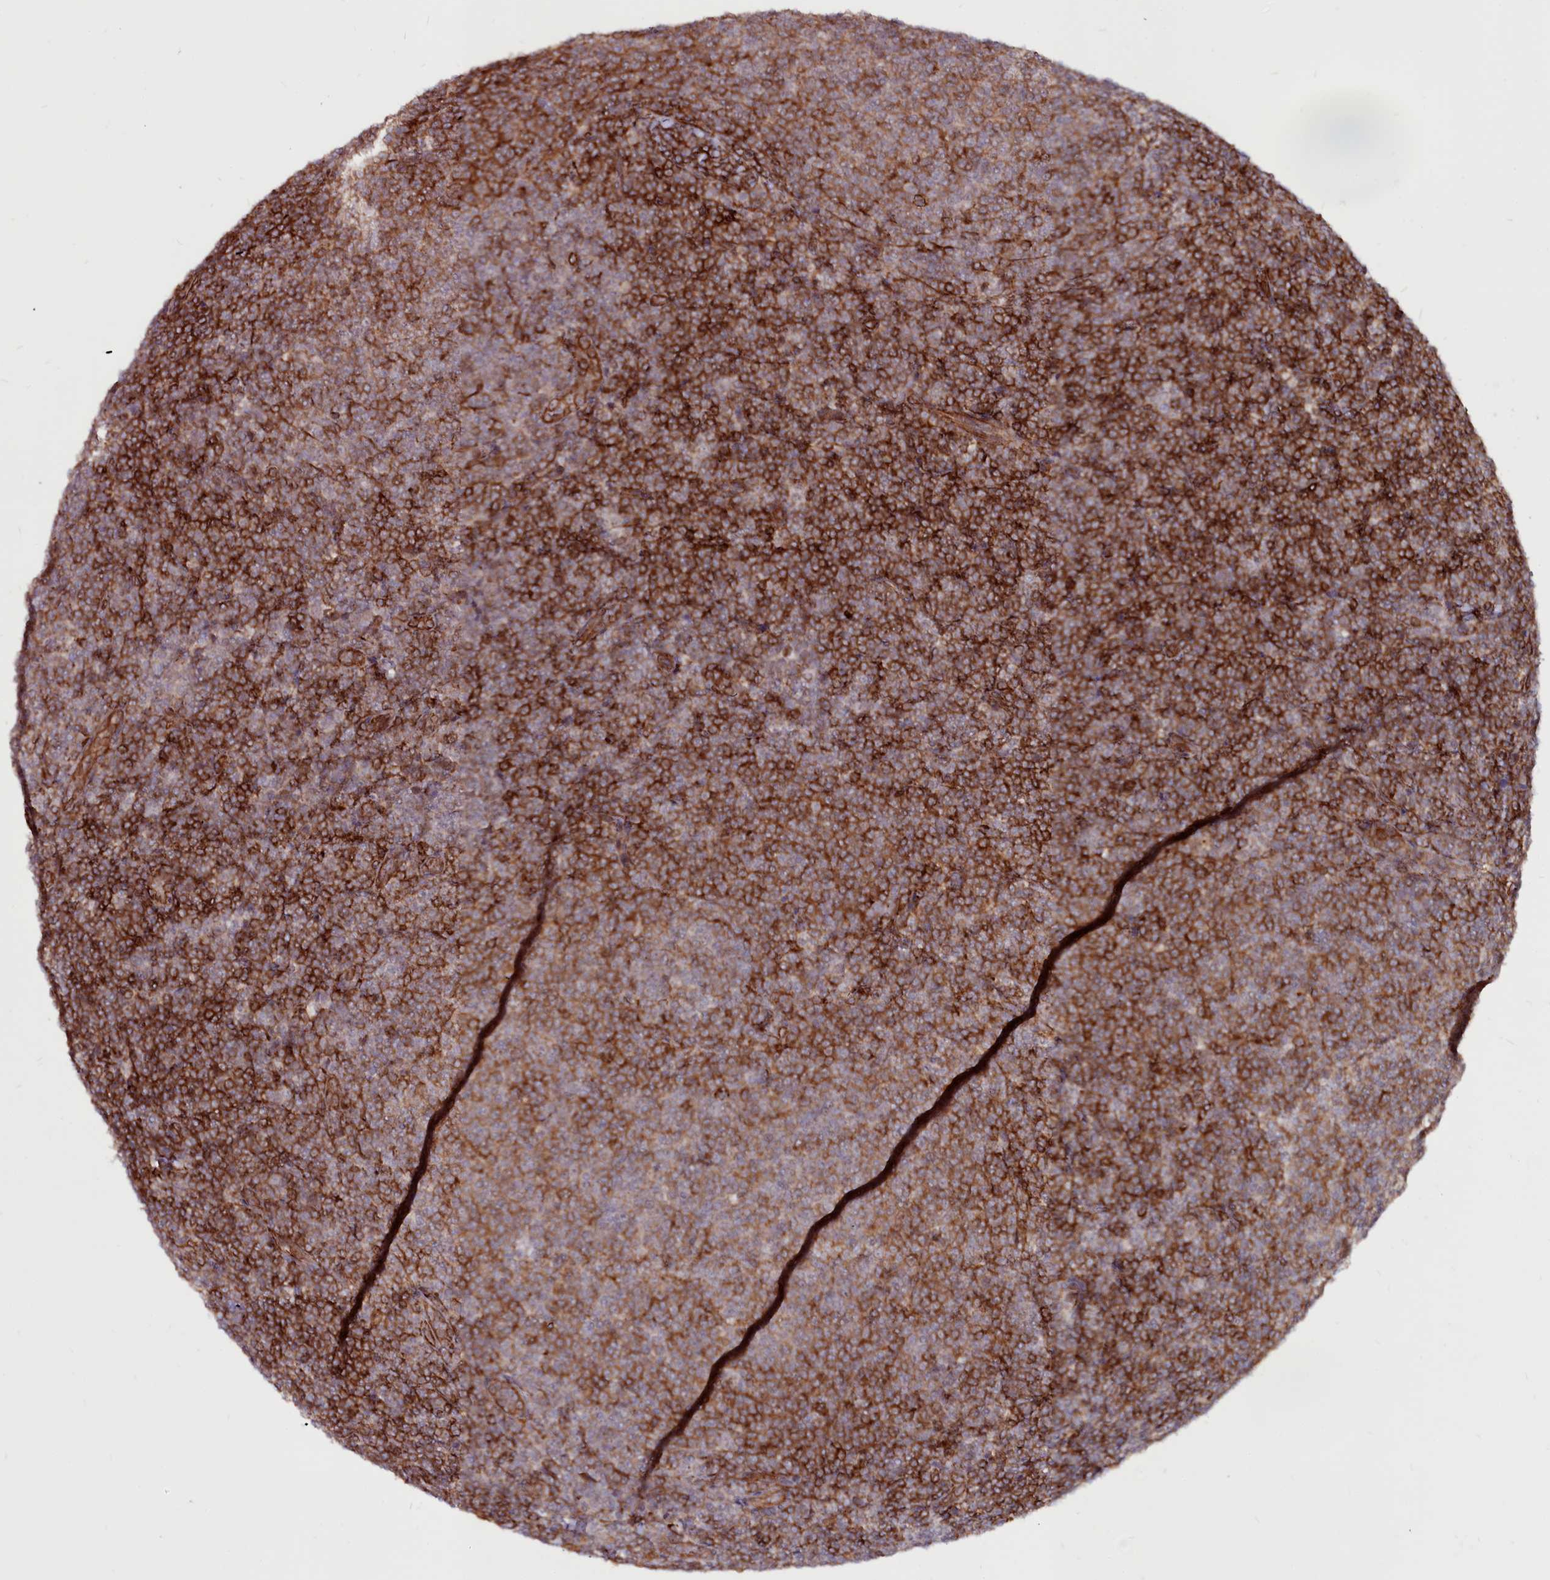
{"staining": {"intensity": "strong", "quantity": ">75%", "location": "cytoplasmic/membranous"}, "tissue": "lymphoma", "cell_type": "Tumor cells", "image_type": "cancer", "snomed": [{"axis": "morphology", "description": "Malignant lymphoma, non-Hodgkin's type, Low grade"}, {"axis": "topography", "description": "Lymph node"}], "caption": "Protein staining of lymphoma tissue exhibits strong cytoplasmic/membranous positivity in about >75% of tumor cells. (Stains: DAB (3,3'-diaminobenzidine) in brown, nuclei in blue, Microscopy: brightfield microscopy at high magnification).", "gene": "CLK3", "patient": {"sex": "male", "age": 66}}